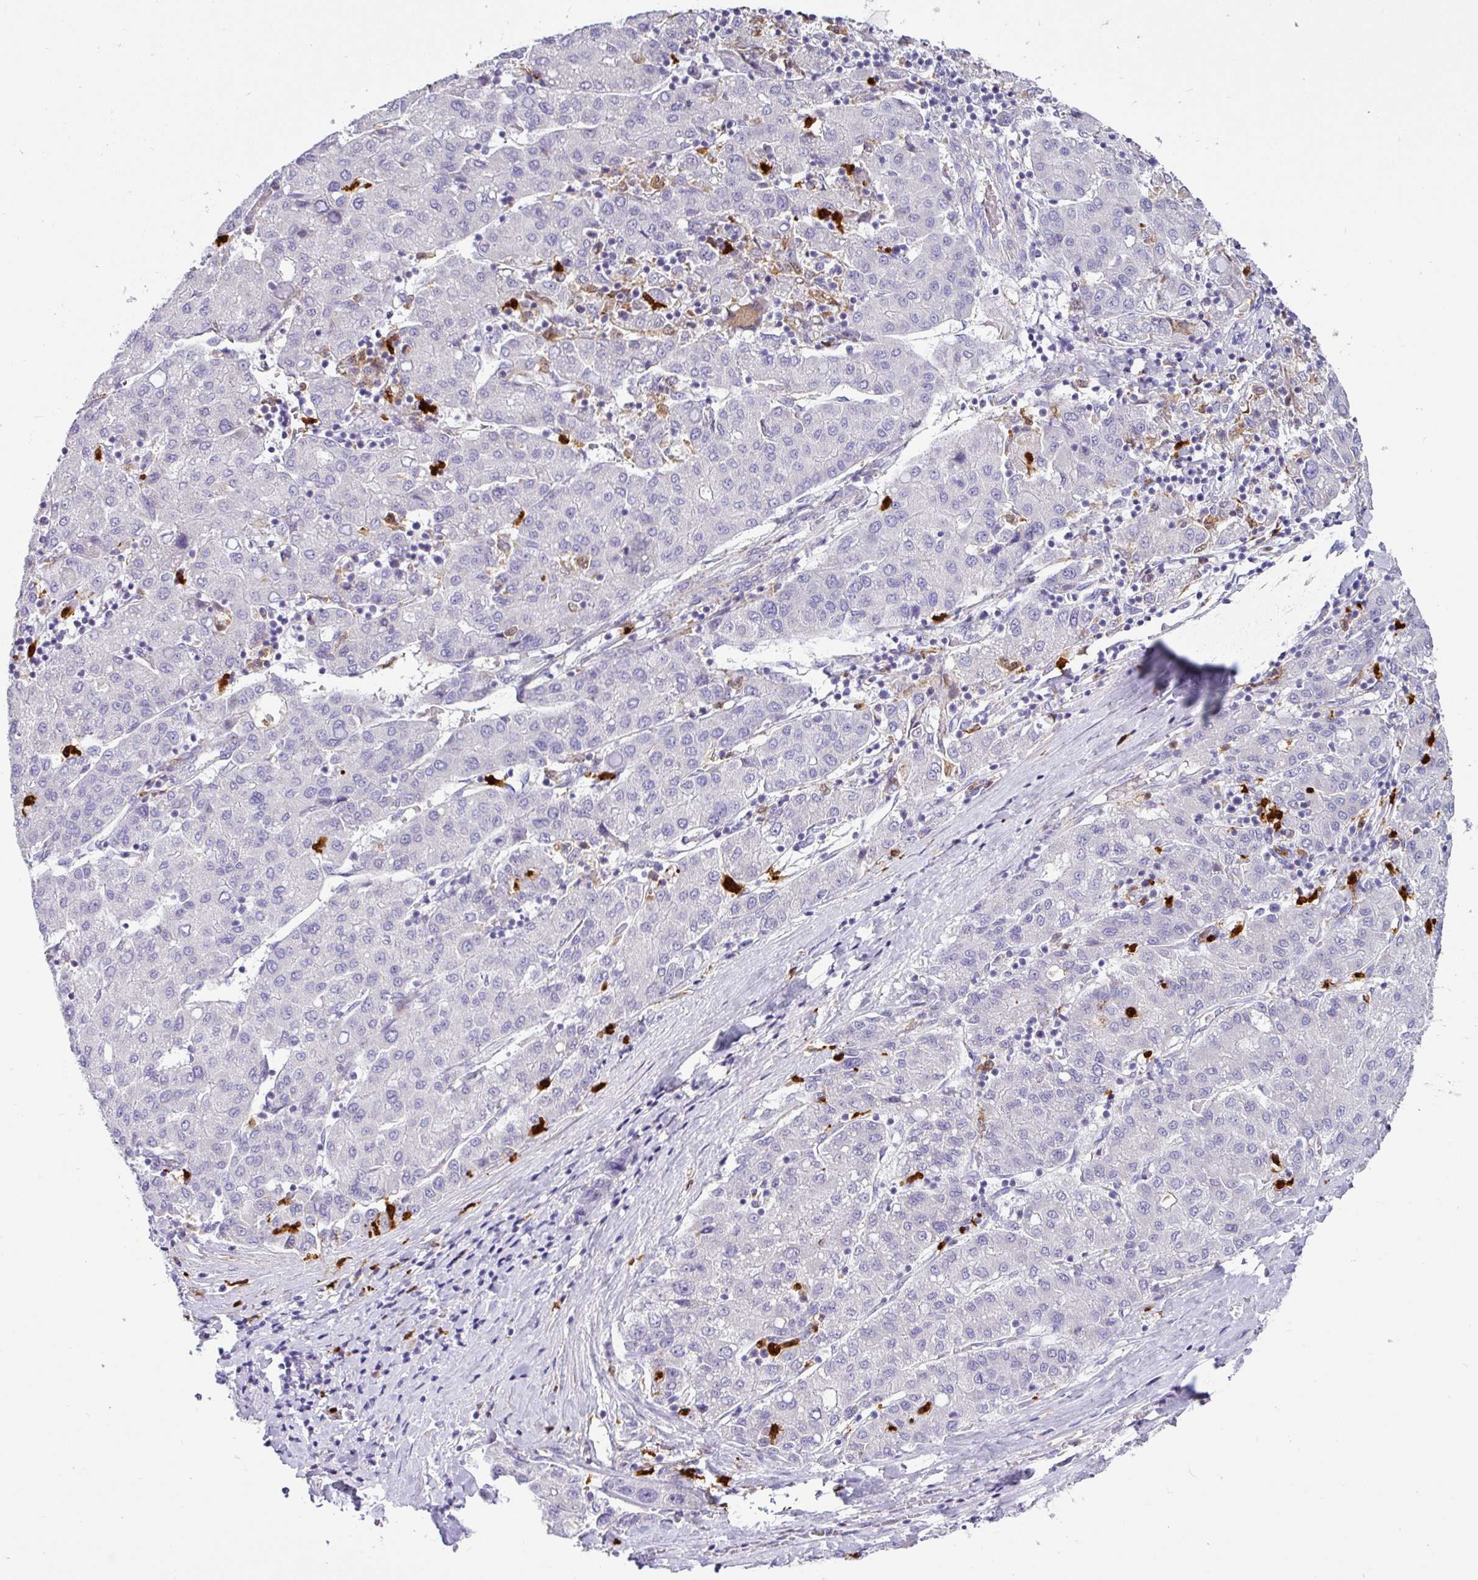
{"staining": {"intensity": "negative", "quantity": "none", "location": "none"}, "tissue": "liver cancer", "cell_type": "Tumor cells", "image_type": "cancer", "snomed": [{"axis": "morphology", "description": "Carcinoma, Hepatocellular, NOS"}, {"axis": "topography", "description": "Liver"}], "caption": "Immunohistochemistry of human liver cancer displays no positivity in tumor cells.", "gene": "SH2D3C", "patient": {"sex": "male", "age": 65}}